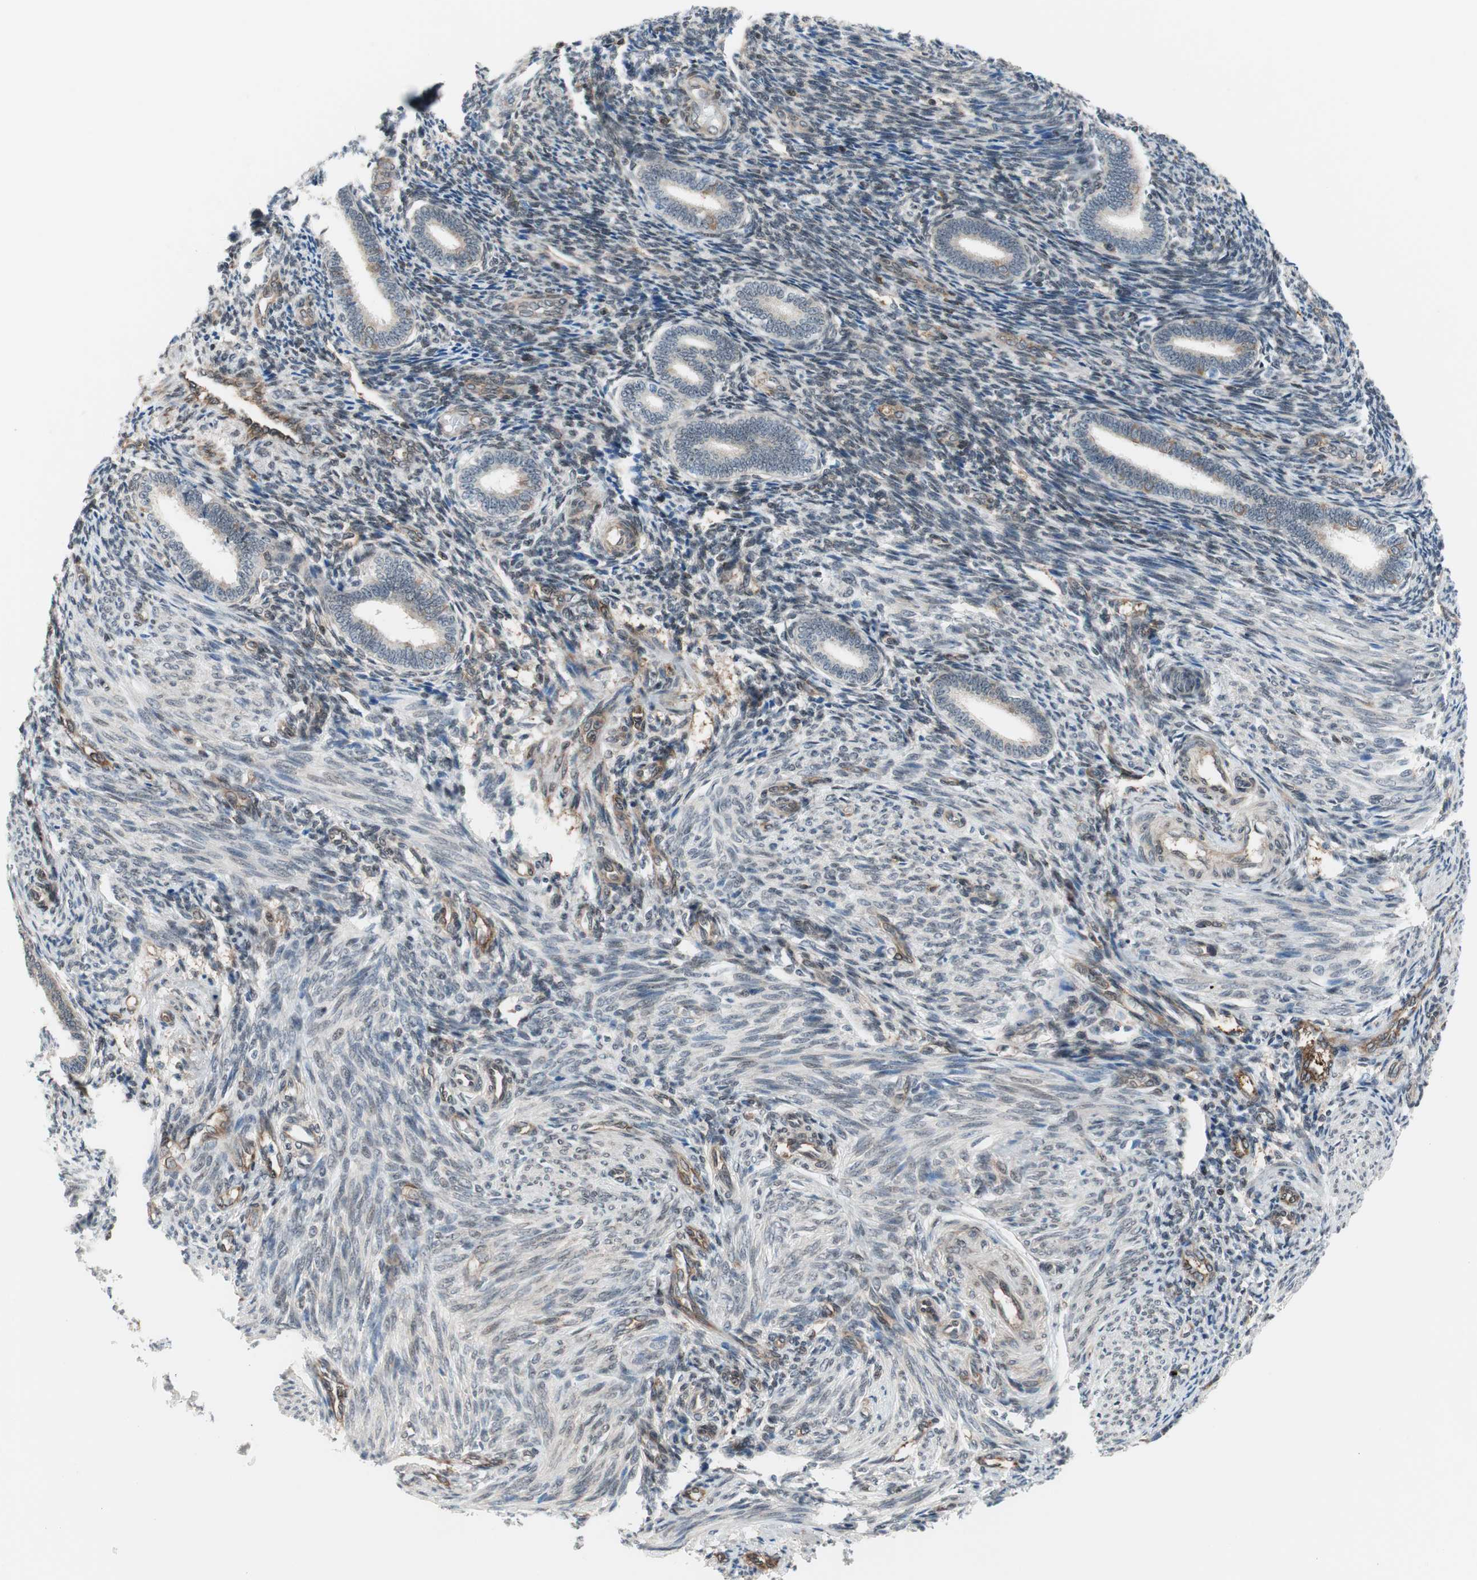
{"staining": {"intensity": "weak", "quantity": "25%-75%", "location": "cytoplasmic/membranous"}, "tissue": "endometrium", "cell_type": "Cells in endometrial stroma", "image_type": "normal", "snomed": [{"axis": "morphology", "description": "Normal tissue, NOS"}, {"axis": "topography", "description": "Endometrium"}], "caption": "Weak cytoplasmic/membranous expression for a protein is present in approximately 25%-75% of cells in endometrial stroma of unremarkable endometrium using immunohistochemistry.", "gene": "ZNF512B", "patient": {"sex": "female", "age": 27}}